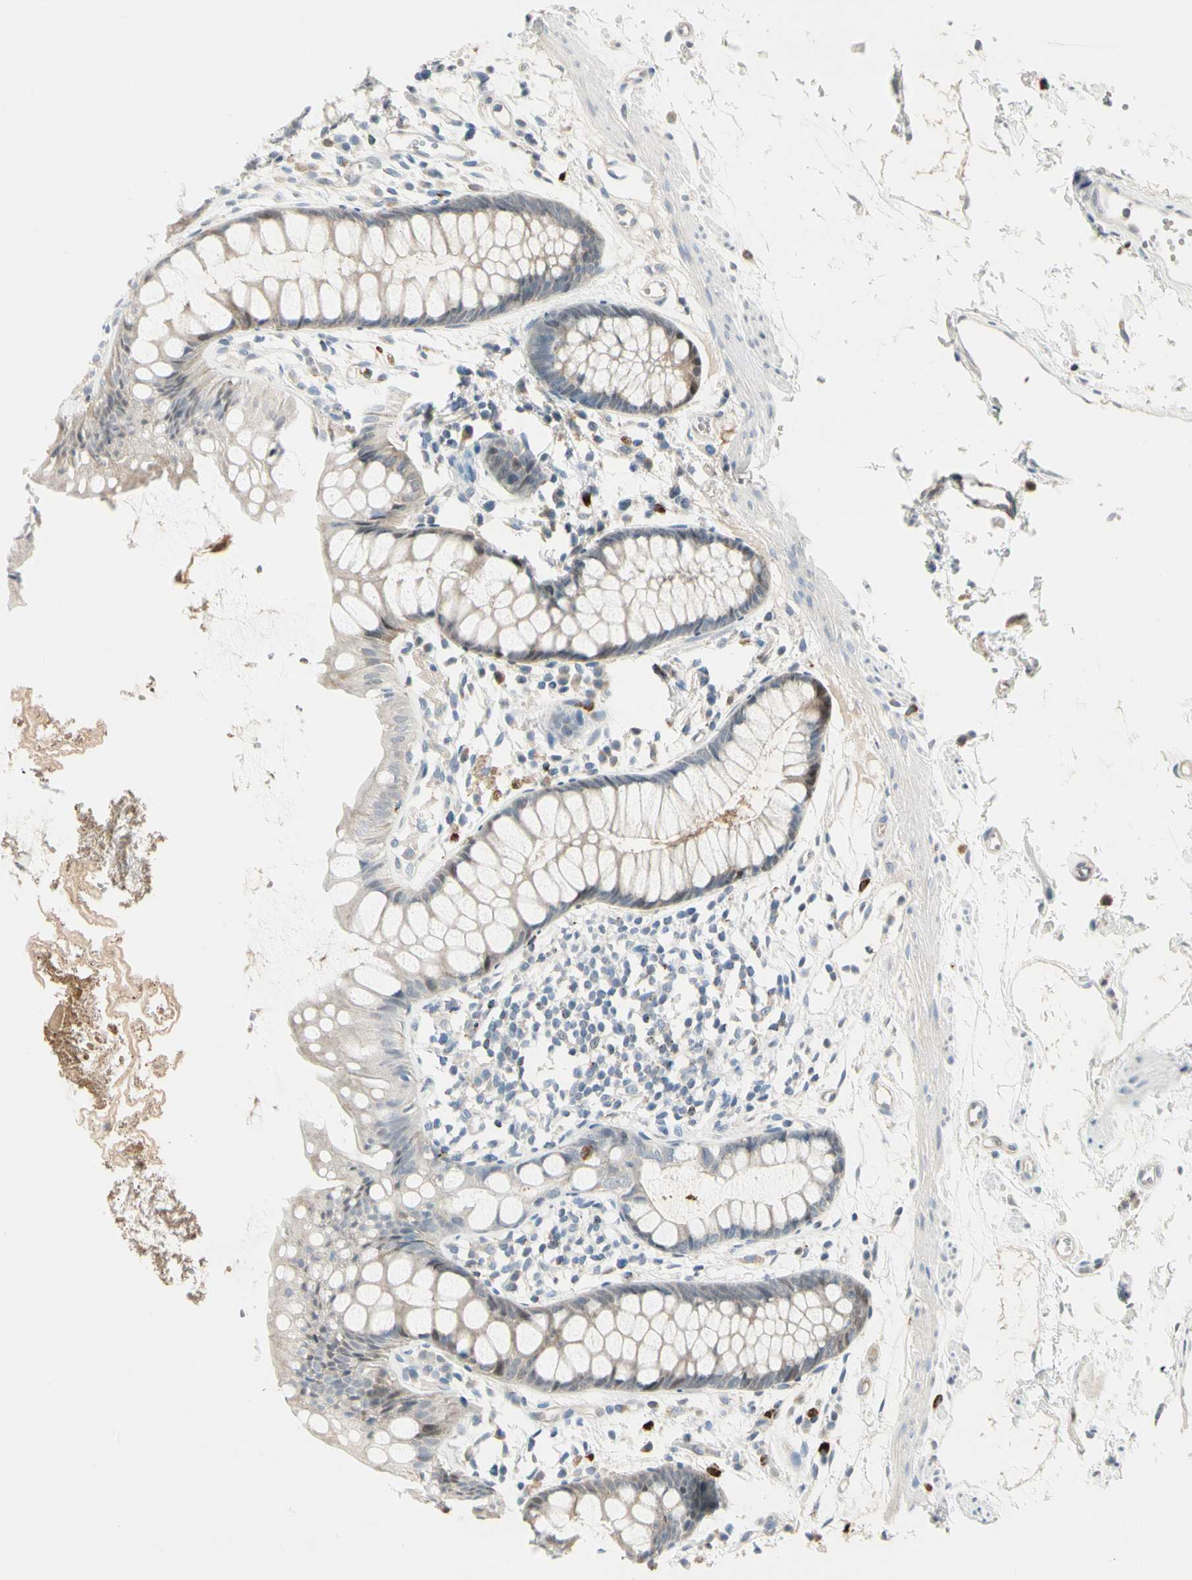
{"staining": {"intensity": "weak", "quantity": ">75%", "location": "cytoplasmic/membranous"}, "tissue": "rectum", "cell_type": "Glandular cells", "image_type": "normal", "snomed": [{"axis": "morphology", "description": "Normal tissue, NOS"}, {"axis": "topography", "description": "Rectum"}], "caption": "Weak cytoplasmic/membranous expression for a protein is identified in about >75% of glandular cells of unremarkable rectum using immunohistochemistry (IHC).", "gene": "EVC", "patient": {"sex": "female", "age": 66}}